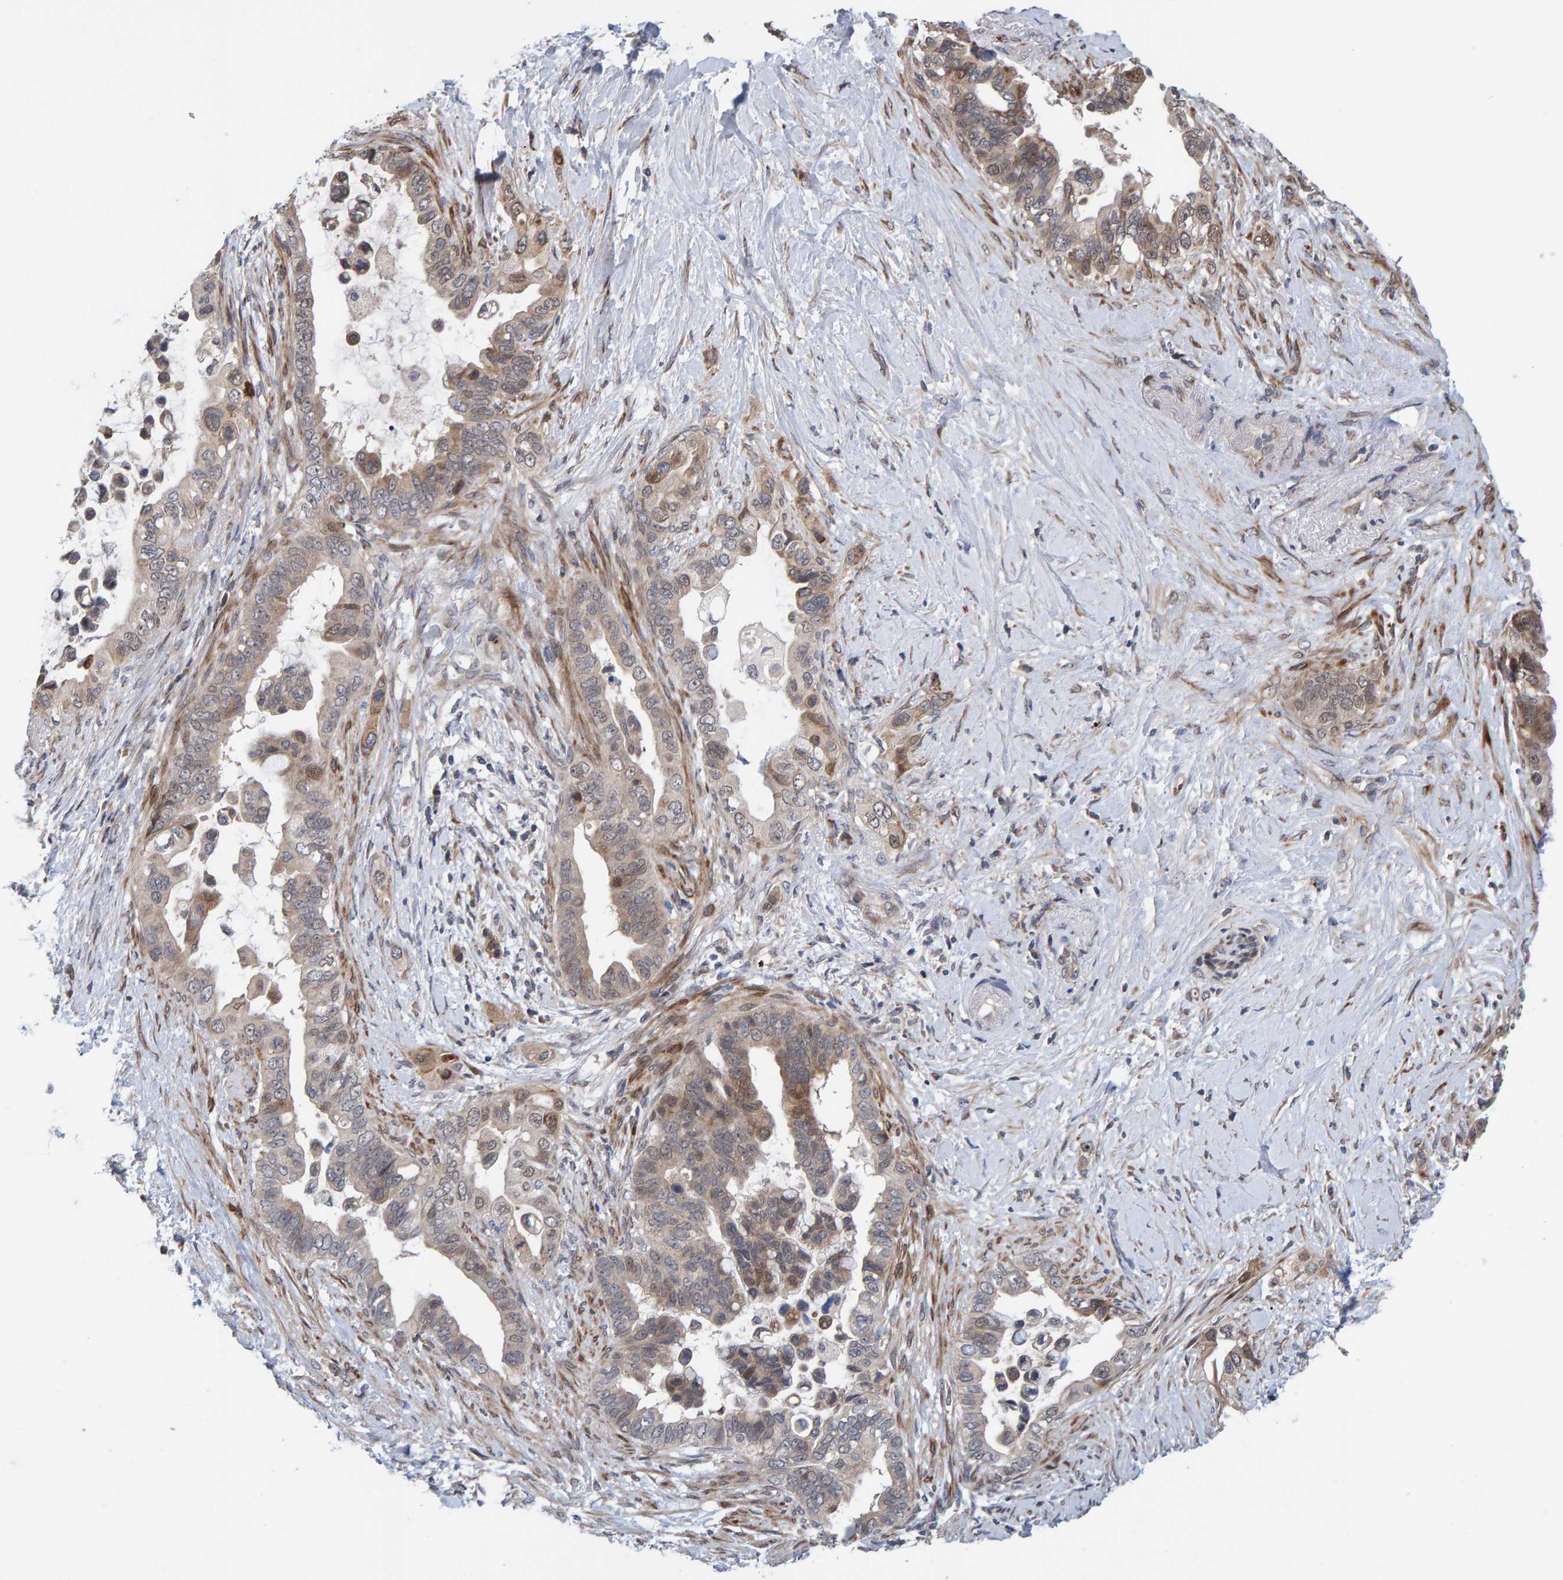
{"staining": {"intensity": "moderate", "quantity": "25%-75%", "location": "cytoplasmic/membranous,nuclear"}, "tissue": "pancreatic cancer", "cell_type": "Tumor cells", "image_type": "cancer", "snomed": [{"axis": "morphology", "description": "Adenocarcinoma, NOS"}, {"axis": "topography", "description": "Pancreas"}], "caption": "There is medium levels of moderate cytoplasmic/membranous and nuclear expression in tumor cells of pancreatic cancer, as demonstrated by immunohistochemical staining (brown color).", "gene": "MFSD6L", "patient": {"sex": "female", "age": 56}}